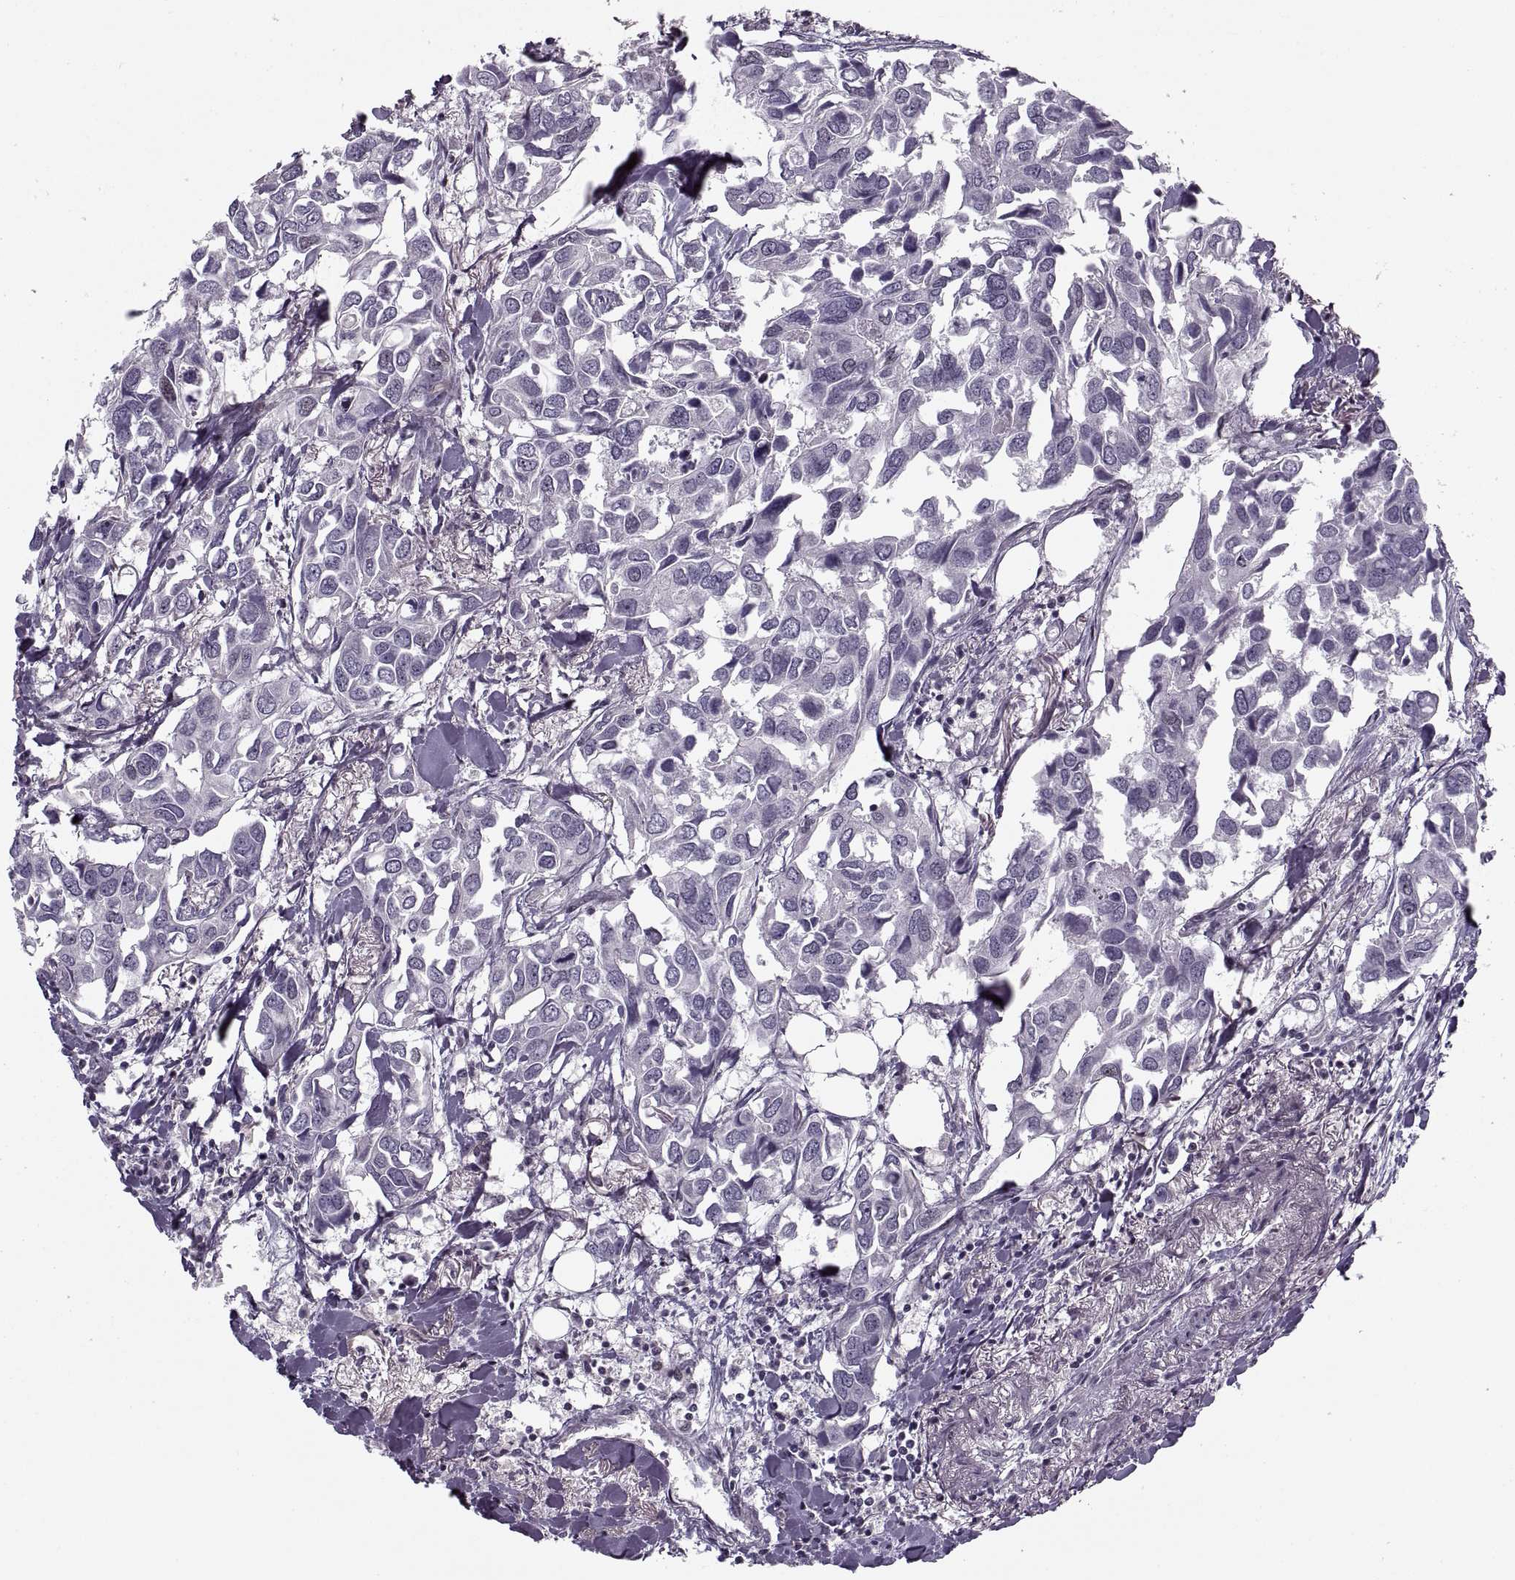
{"staining": {"intensity": "negative", "quantity": "none", "location": "none"}, "tissue": "breast cancer", "cell_type": "Tumor cells", "image_type": "cancer", "snomed": [{"axis": "morphology", "description": "Duct carcinoma"}, {"axis": "topography", "description": "Breast"}], "caption": "Immunohistochemical staining of human breast infiltrating ductal carcinoma shows no significant expression in tumor cells. (DAB (3,3'-diaminobenzidine) immunohistochemistry (IHC), high magnification).", "gene": "LUZP2", "patient": {"sex": "female", "age": 83}}